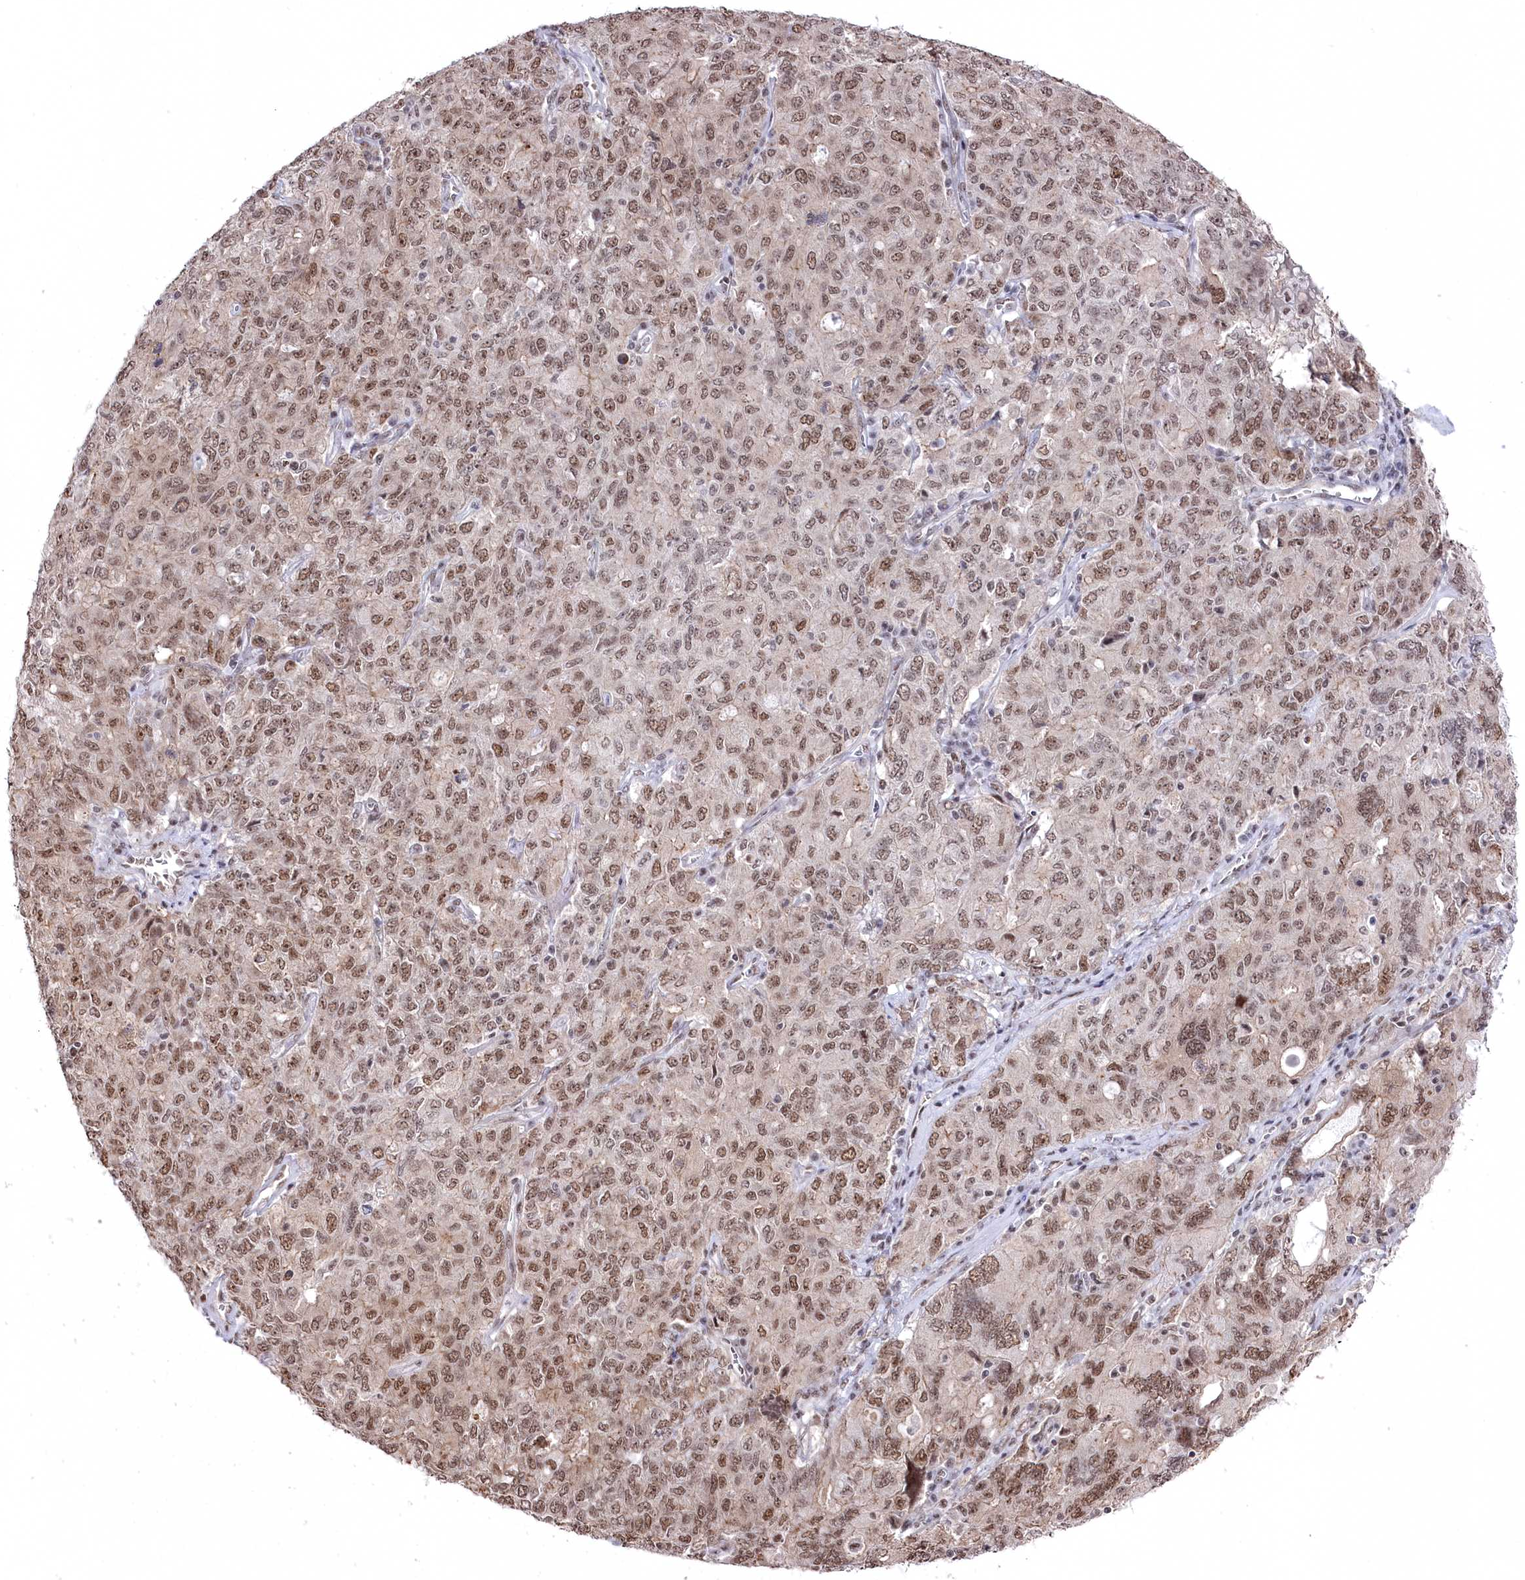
{"staining": {"intensity": "moderate", "quantity": ">75%", "location": "nuclear"}, "tissue": "ovarian cancer", "cell_type": "Tumor cells", "image_type": "cancer", "snomed": [{"axis": "morphology", "description": "Carcinoma, endometroid"}, {"axis": "topography", "description": "Ovary"}], "caption": "Immunohistochemical staining of endometroid carcinoma (ovarian) displays medium levels of moderate nuclear staining in approximately >75% of tumor cells.", "gene": "POLR2H", "patient": {"sex": "female", "age": 62}}